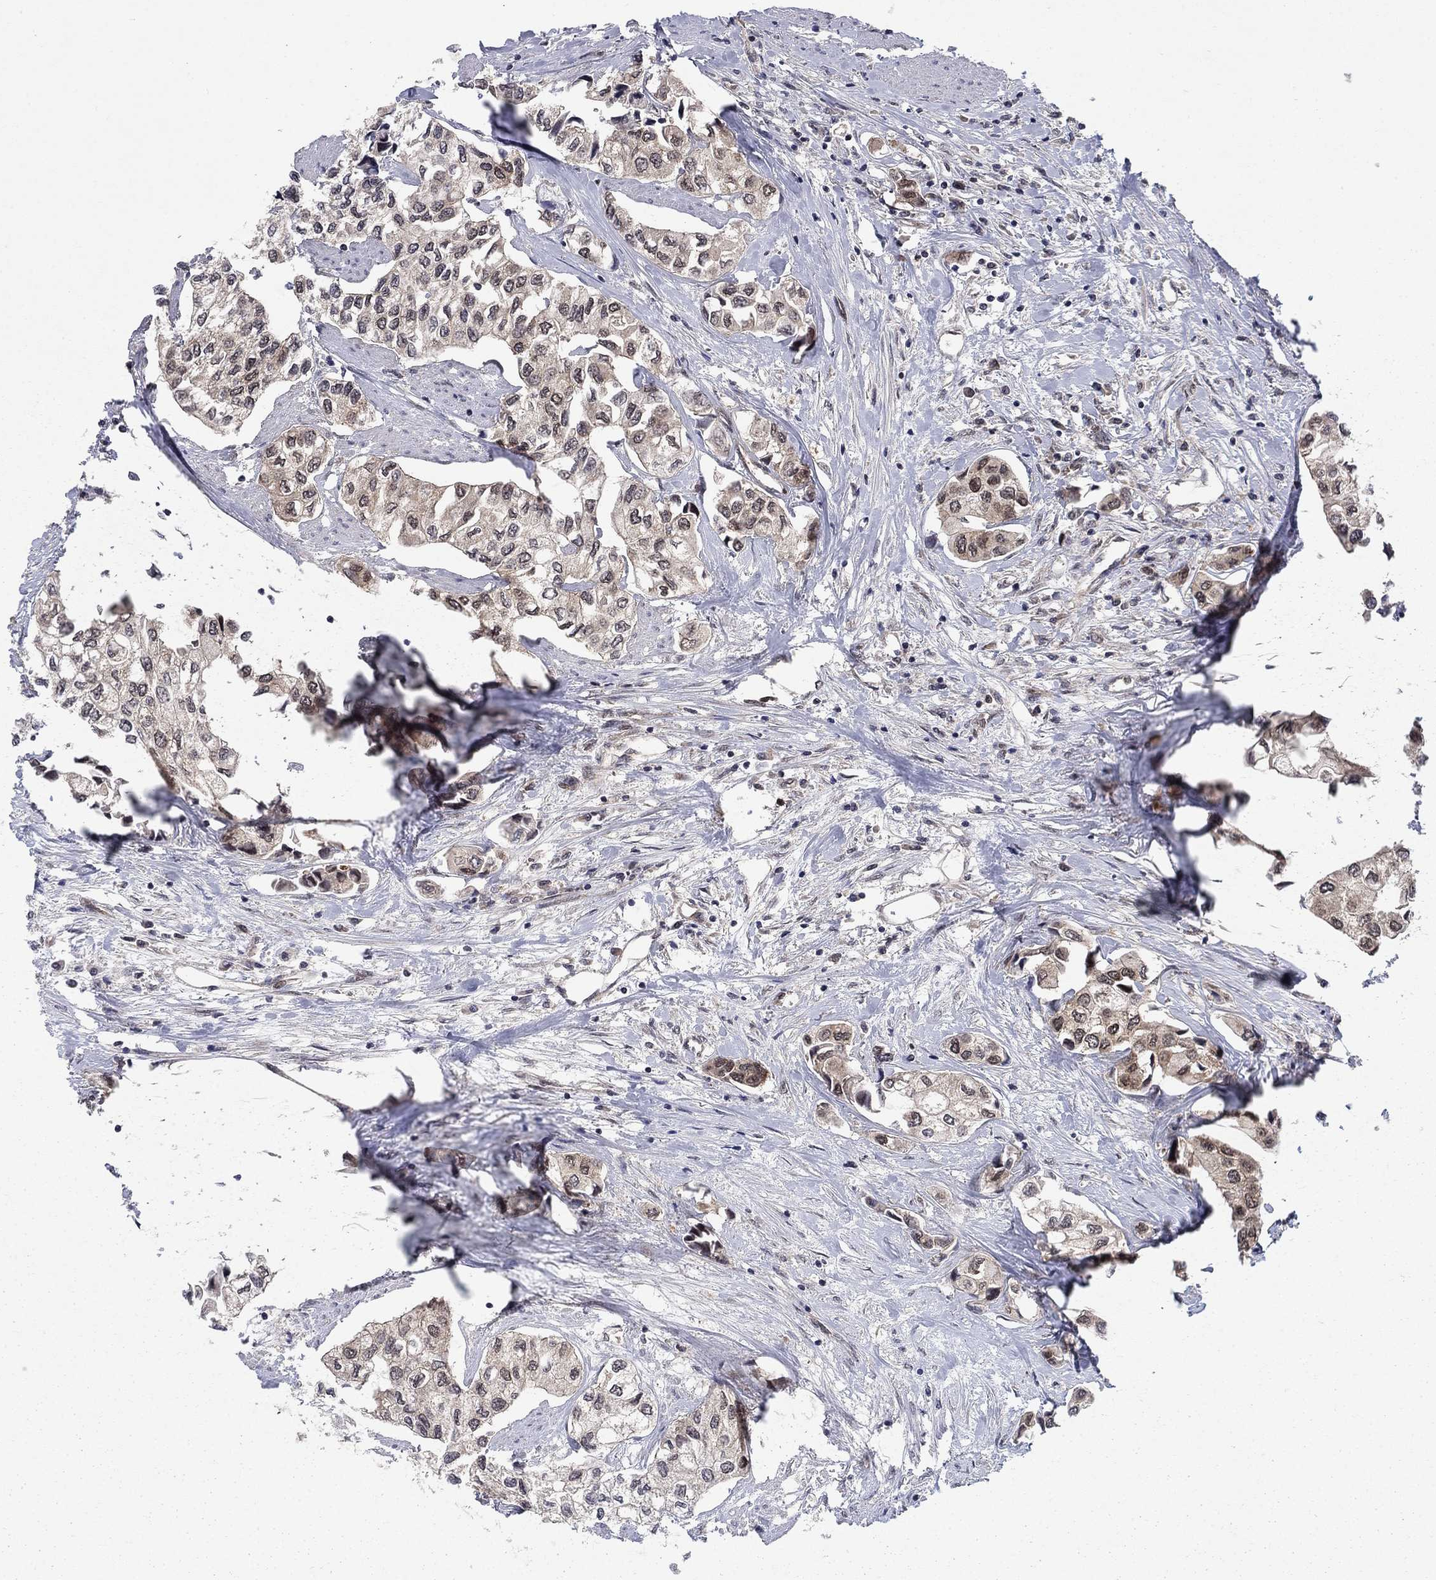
{"staining": {"intensity": "negative", "quantity": "none", "location": "none"}, "tissue": "urothelial cancer", "cell_type": "Tumor cells", "image_type": "cancer", "snomed": [{"axis": "morphology", "description": "Urothelial carcinoma, High grade"}, {"axis": "topography", "description": "Urinary bladder"}], "caption": "Immunohistochemical staining of human urothelial carcinoma (high-grade) shows no significant staining in tumor cells.", "gene": "DNAJA1", "patient": {"sex": "male", "age": 73}}